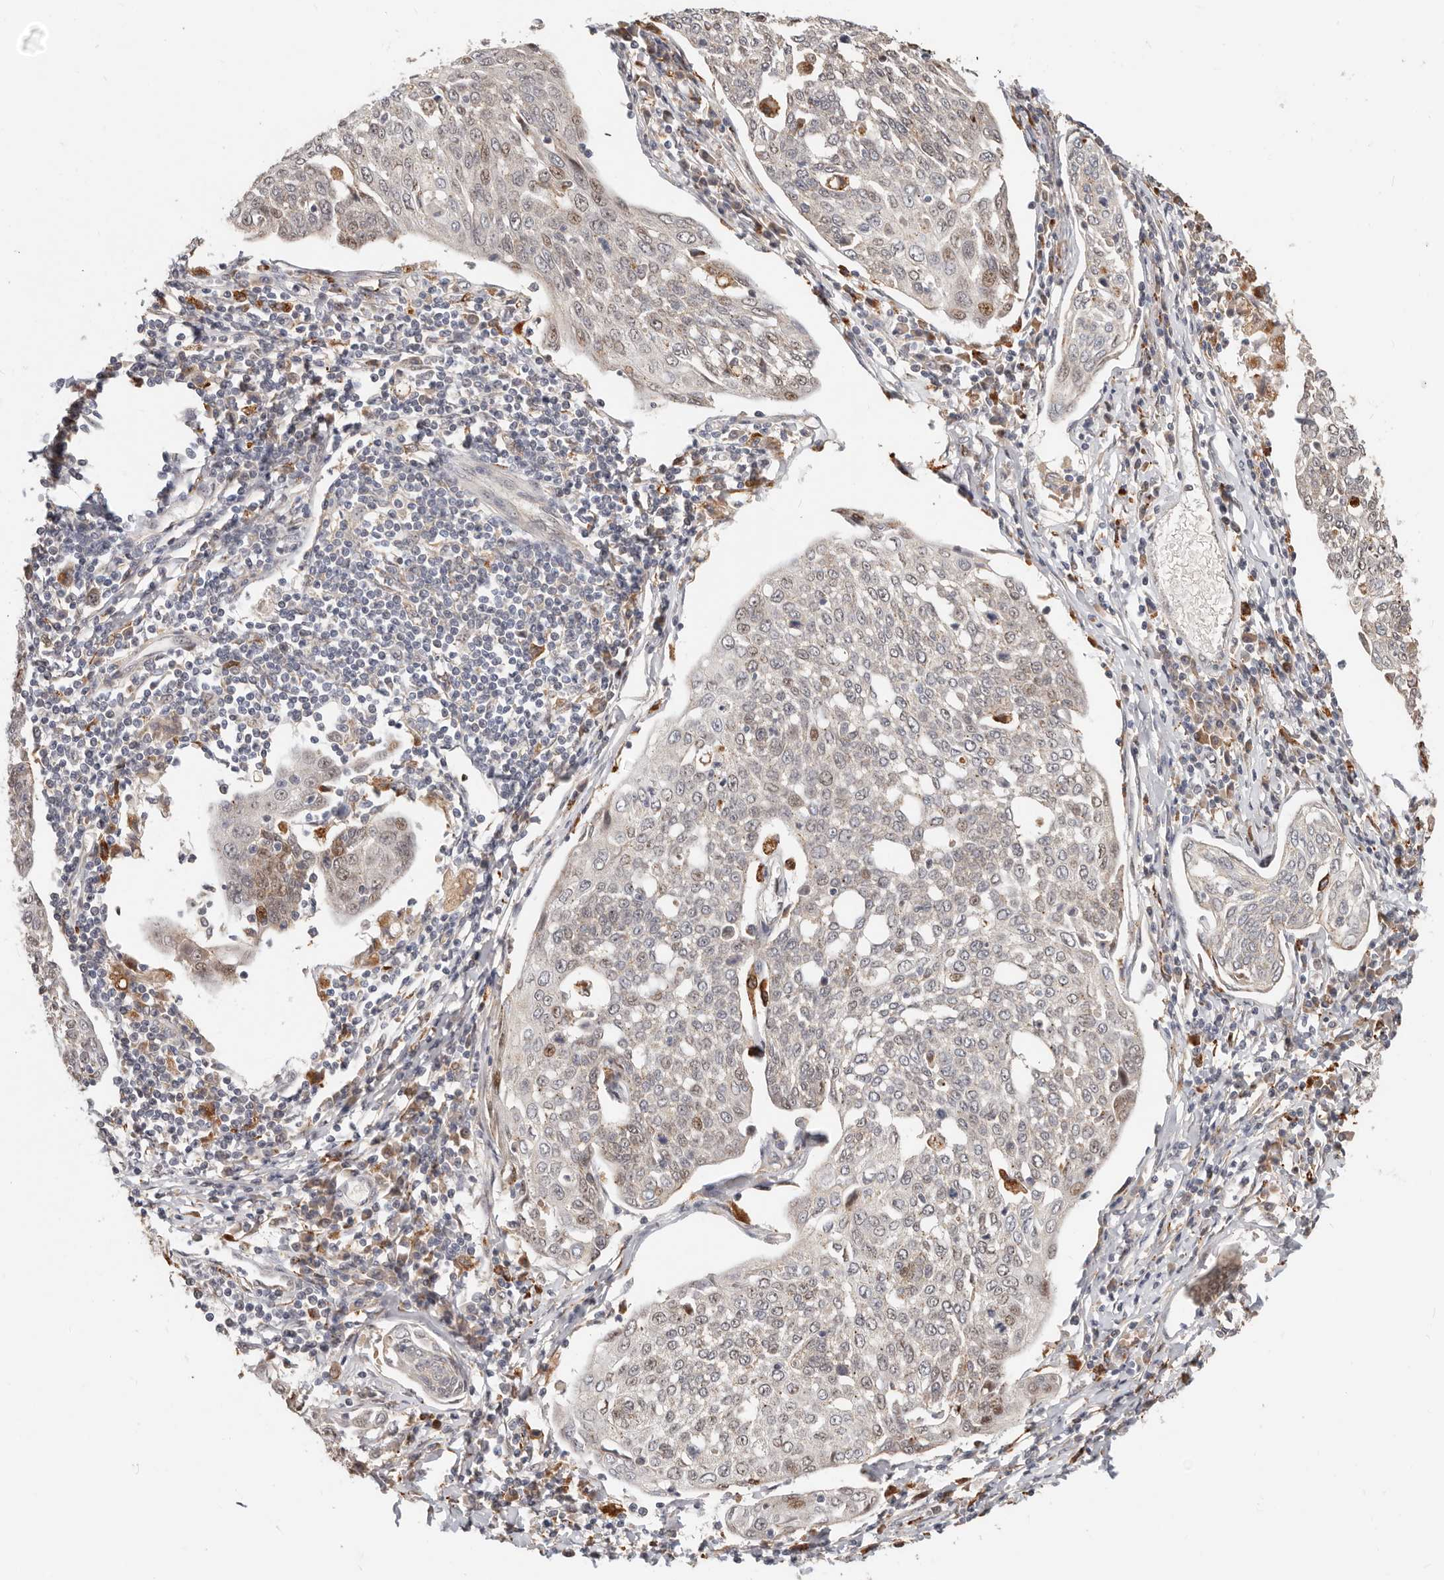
{"staining": {"intensity": "moderate", "quantity": "<25%", "location": "nuclear"}, "tissue": "cervical cancer", "cell_type": "Tumor cells", "image_type": "cancer", "snomed": [{"axis": "morphology", "description": "Squamous cell carcinoma, NOS"}, {"axis": "topography", "description": "Cervix"}], "caption": "Protein expression analysis of human cervical squamous cell carcinoma reveals moderate nuclear positivity in approximately <25% of tumor cells.", "gene": "ZRANB1", "patient": {"sex": "female", "age": 34}}